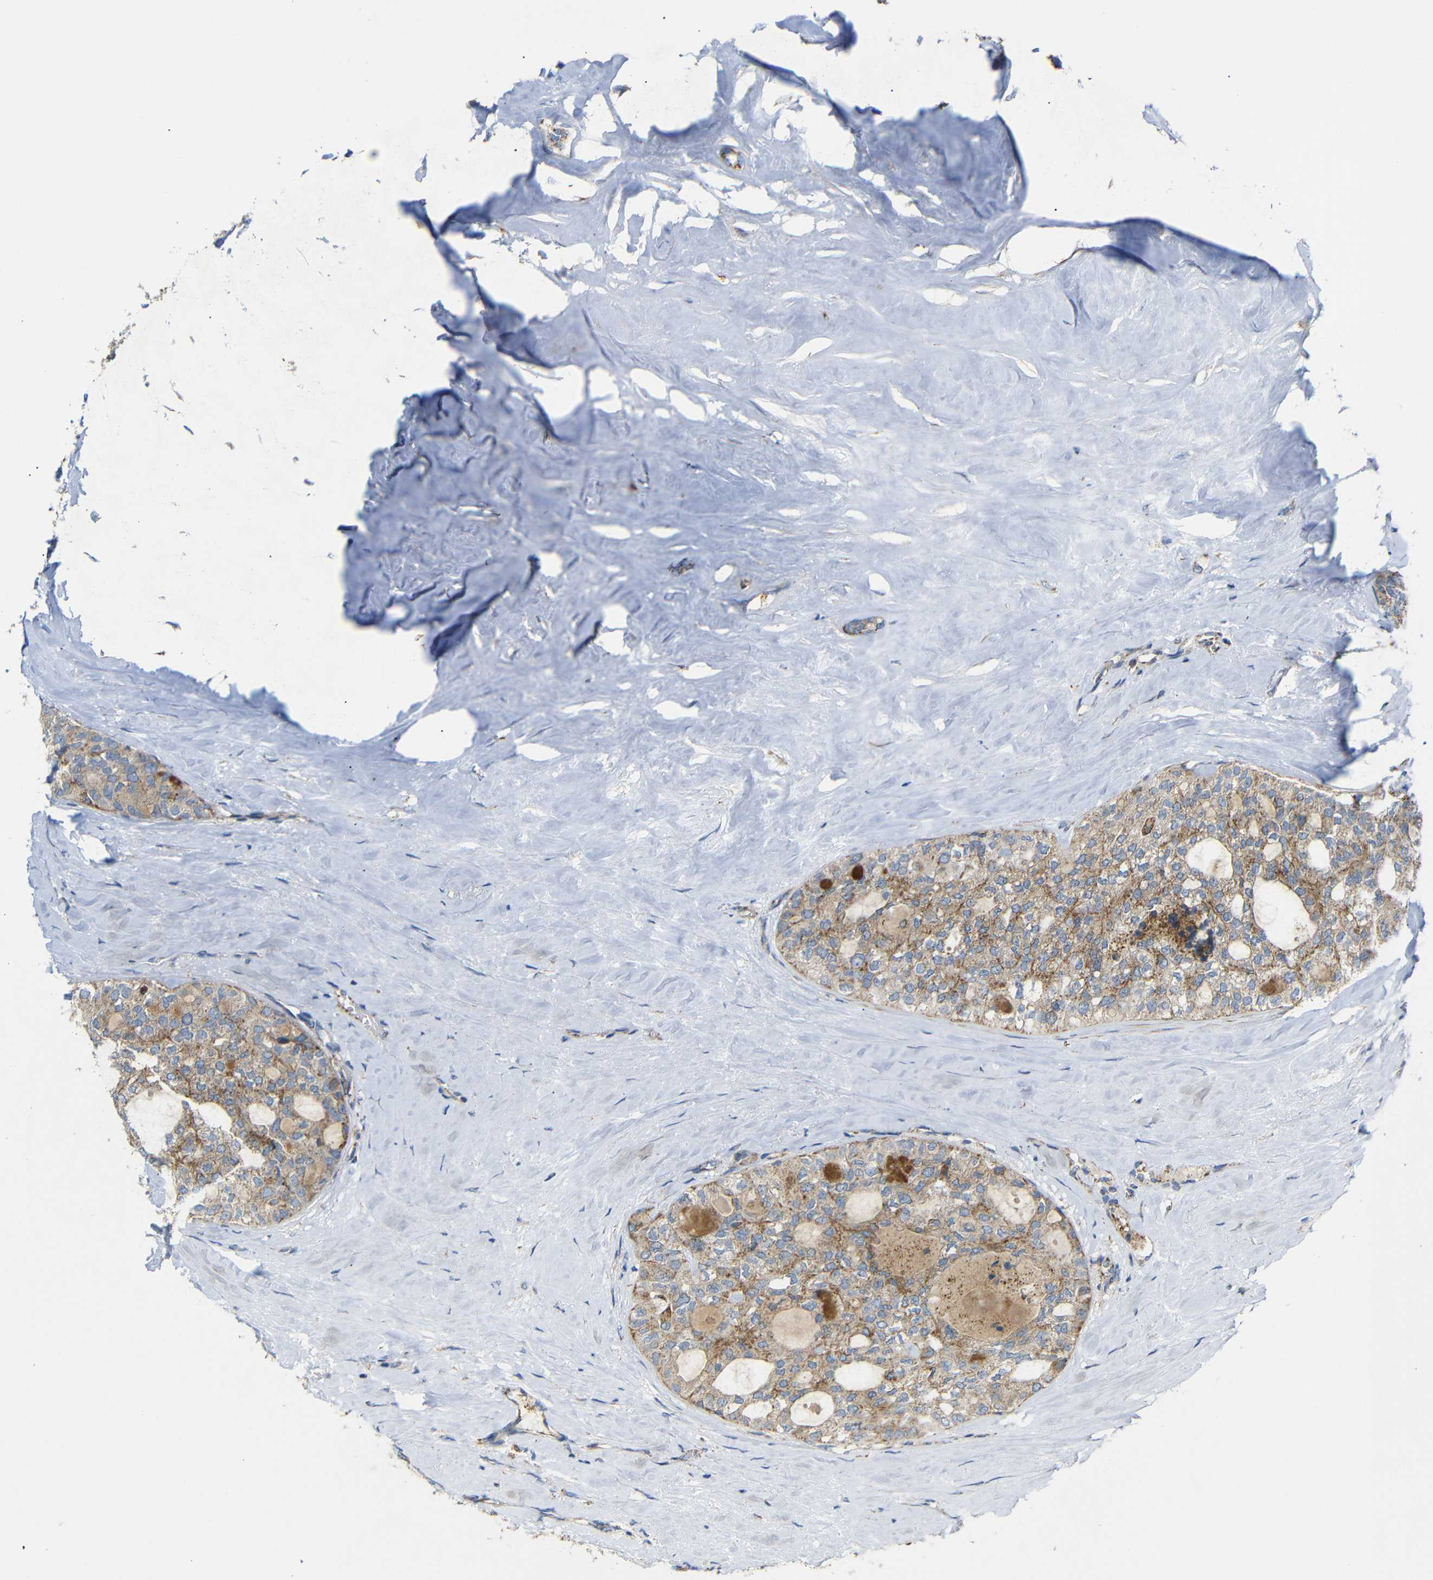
{"staining": {"intensity": "moderate", "quantity": ">75%", "location": "cytoplasmic/membranous"}, "tissue": "thyroid cancer", "cell_type": "Tumor cells", "image_type": "cancer", "snomed": [{"axis": "morphology", "description": "Follicular adenoma carcinoma, NOS"}, {"axis": "topography", "description": "Thyroid gland"}], "caption": "DAB (3,3'-diaminobenzidine) immunohistochemical staining of thyroid cancer (follicular adenoma carcinoma) displays moderate cytoplasmic/membranous protein expression in about >75% of tumor cells.", "gene": "FAM171B", "patient": {"sex": "male", "age": 75}}